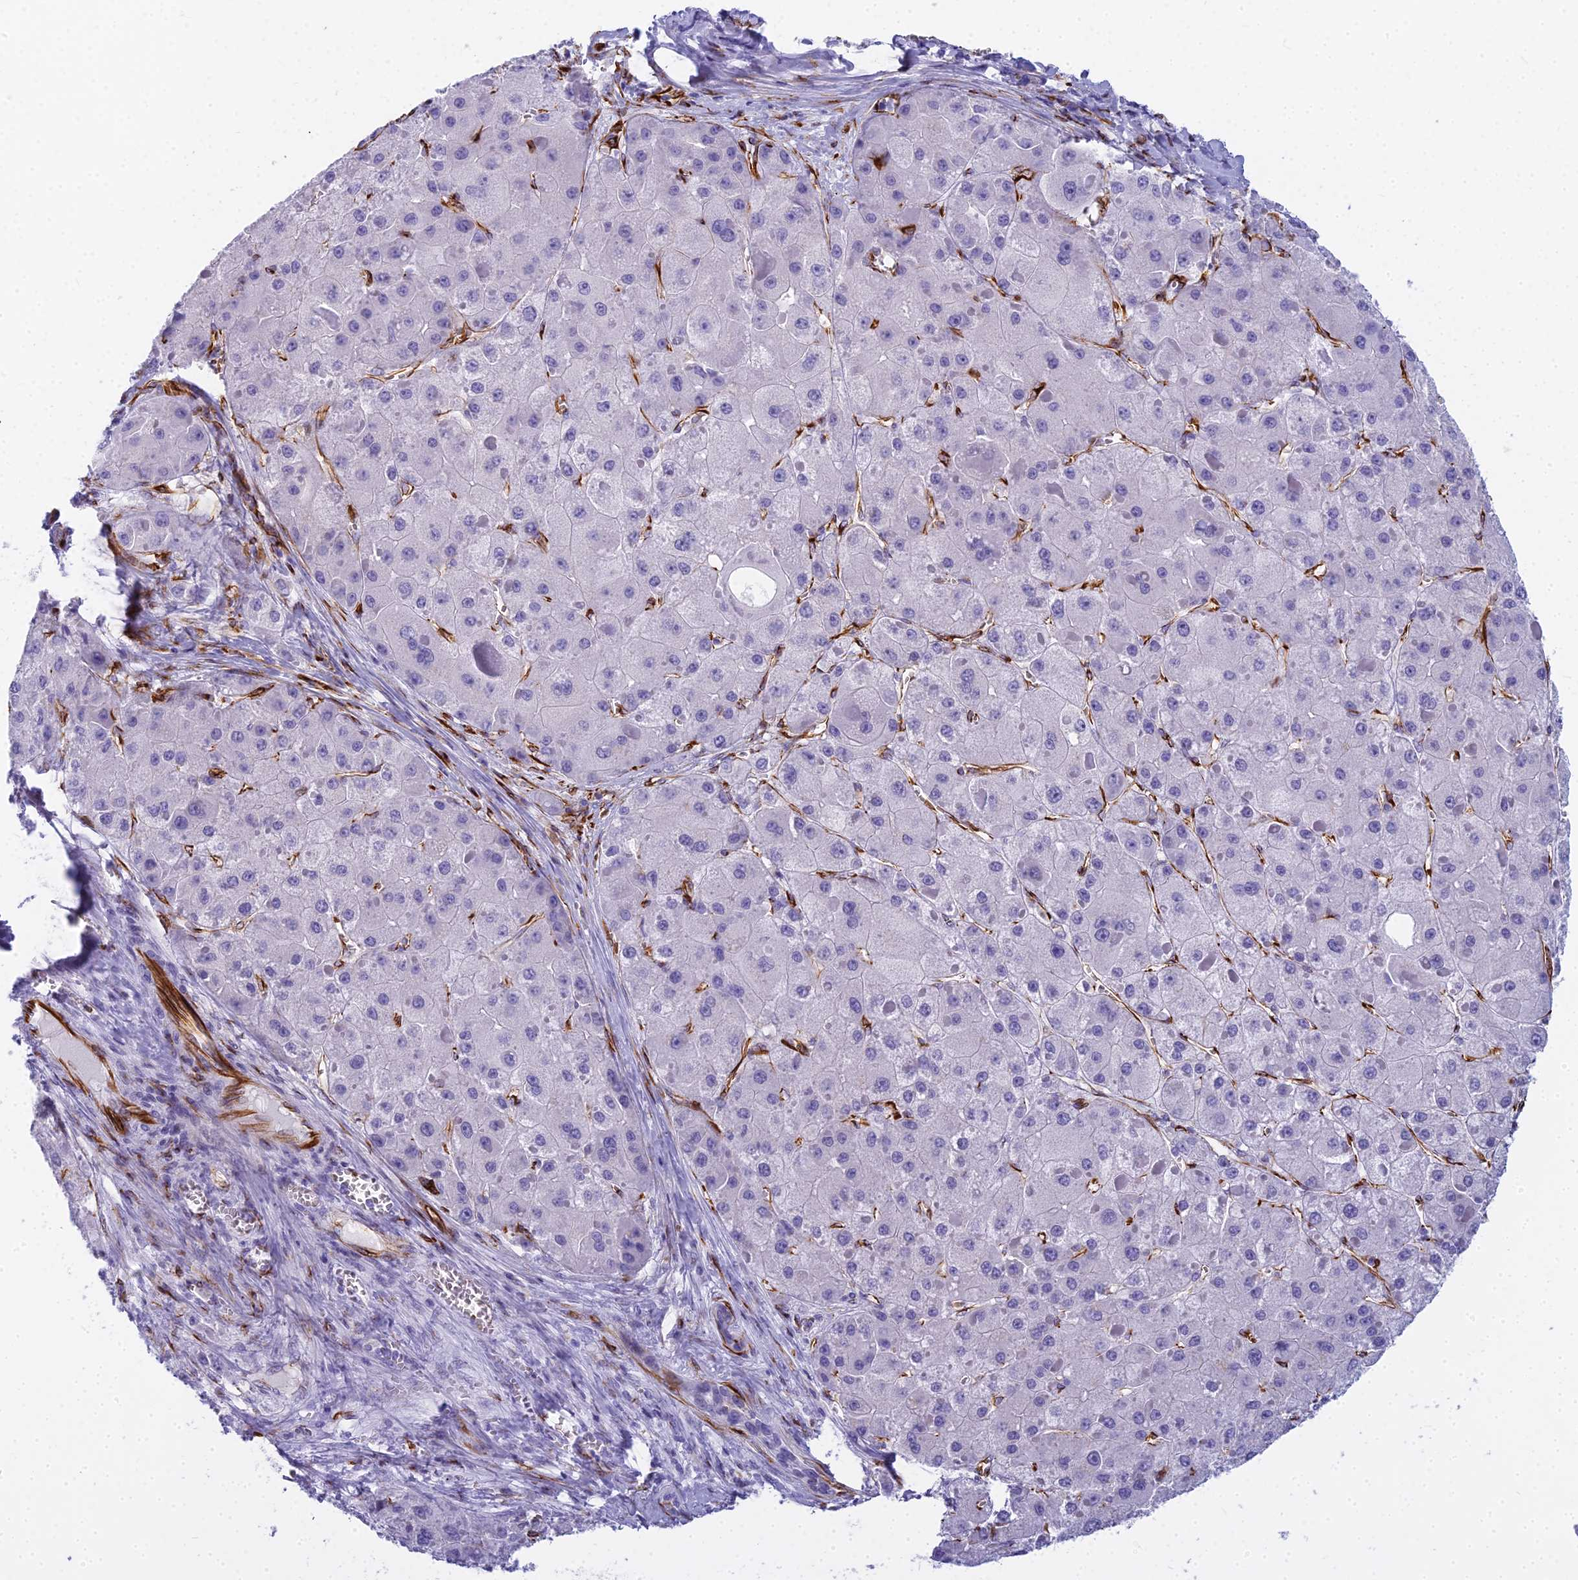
{"staining": {"intensity": "negative", "quantity": "none", "location": "none"}, "tissue": "liver cancer", "cell_type": "Tumor cells", "image_type": "cancer", "snomed": [{"axis": "morphology", "description": "Carcinoma, Hepatocellular, NOS"}, {"axis": "topography", "description": "Liver"}], "caption": "A high-resolution histopathology image shows immunohistochemistry (IHC) staining of liver cancer, which demonstrates no significant staining in tumor cells. Nuclei are stained in blue.", "gene": "EVI2A", "patient": {"sex": "female", "age": 73}}